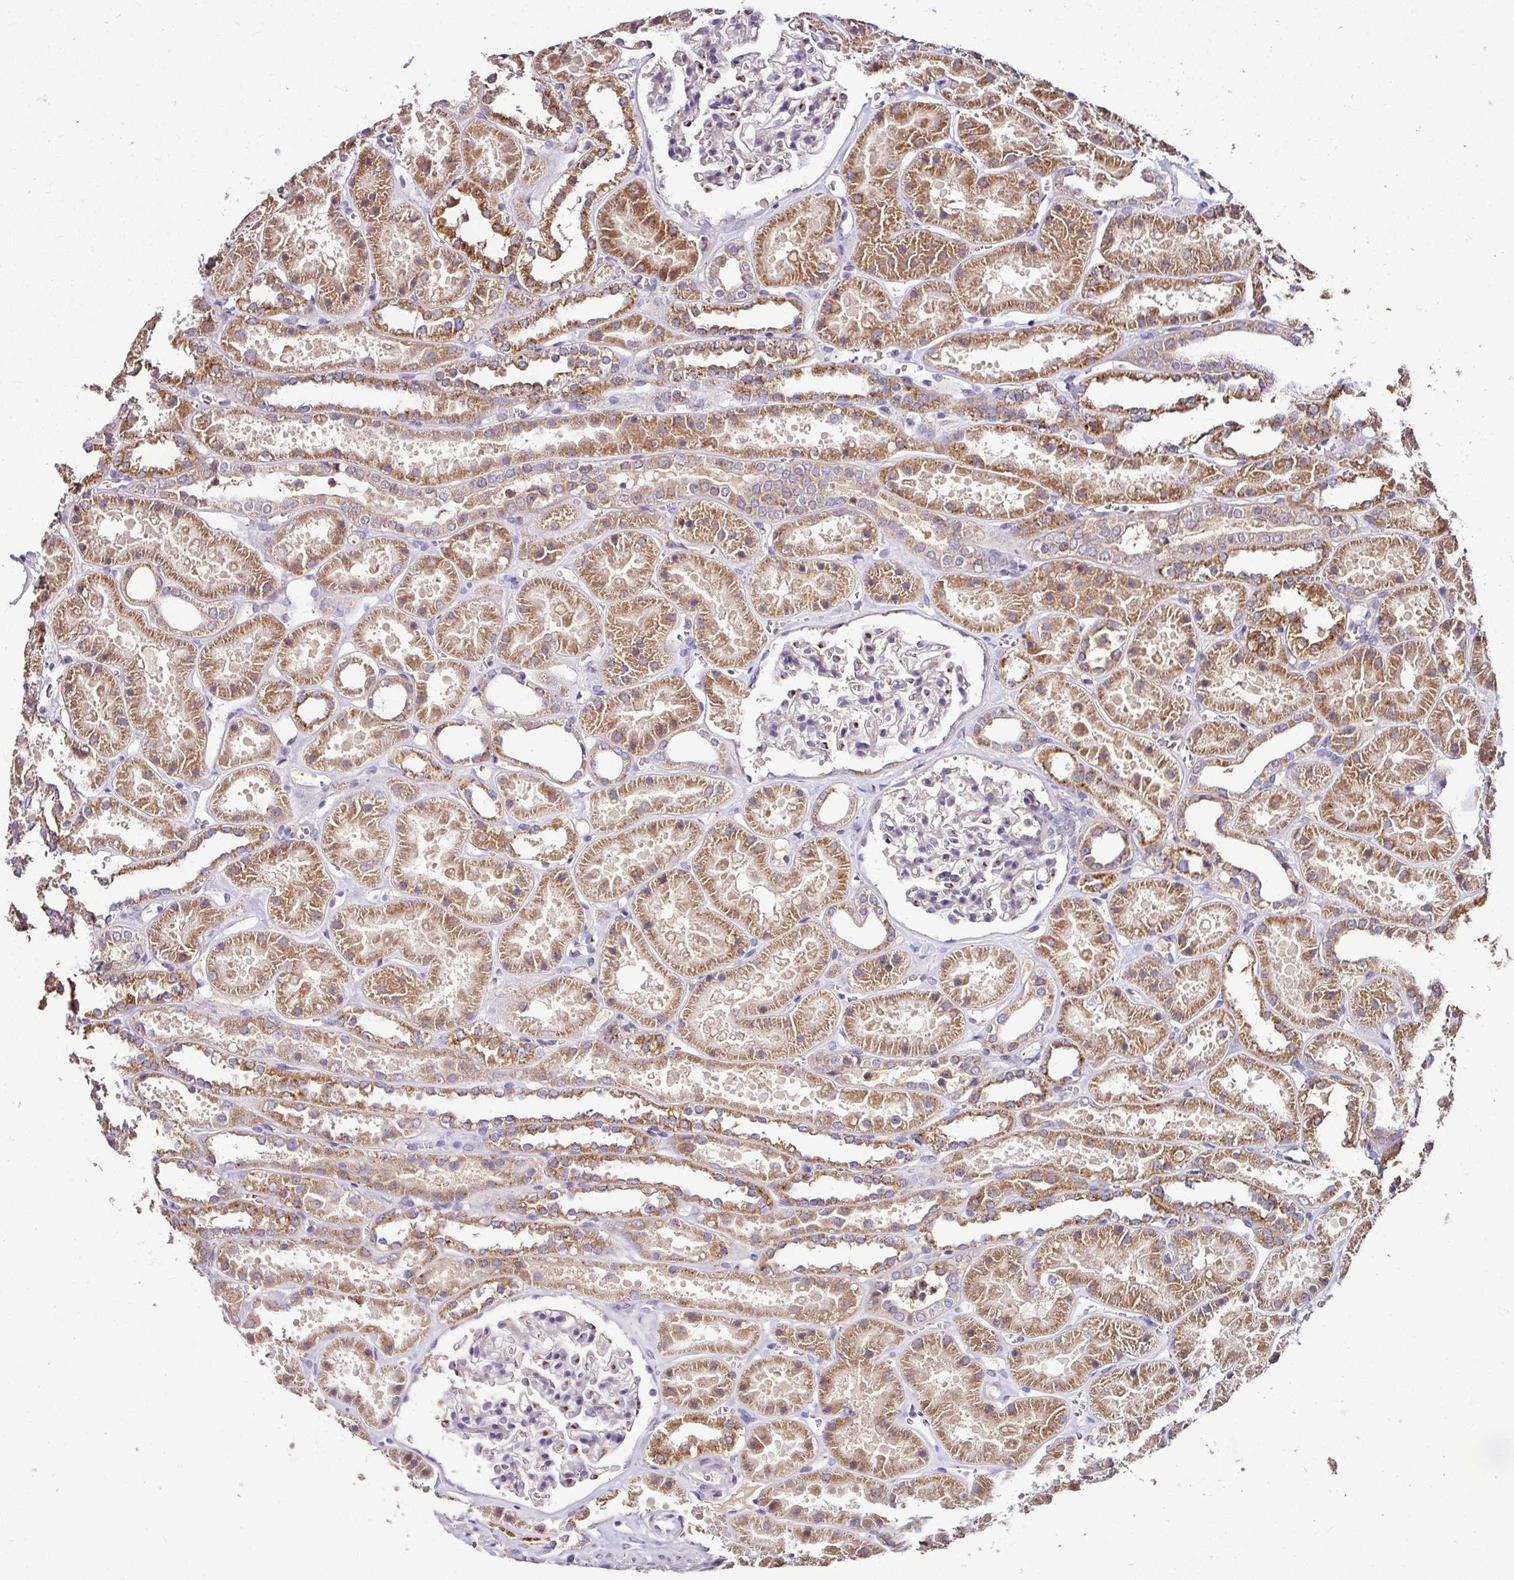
{"staining": {"intensity": "moderate", "quantity": "<25%", "location": "cytoplasmic/membranous"}, "tissue": "kidney", "cell_type": "Cells in glomeruli", "image_type": "normal", "snomed": [{"axis": "morphology", "description": "Normal tissue, NOS"}, {"axis": "topography", "description": "Kidney"}], "caption": "DAB immunohistochemical staining of normal kidney reveals moderate cytoplasmic/membranous protein positivity in approximately <25% of cells in glomeruli.", "gene": "CPD", "patient": {"sex": "female", "age": 41}}